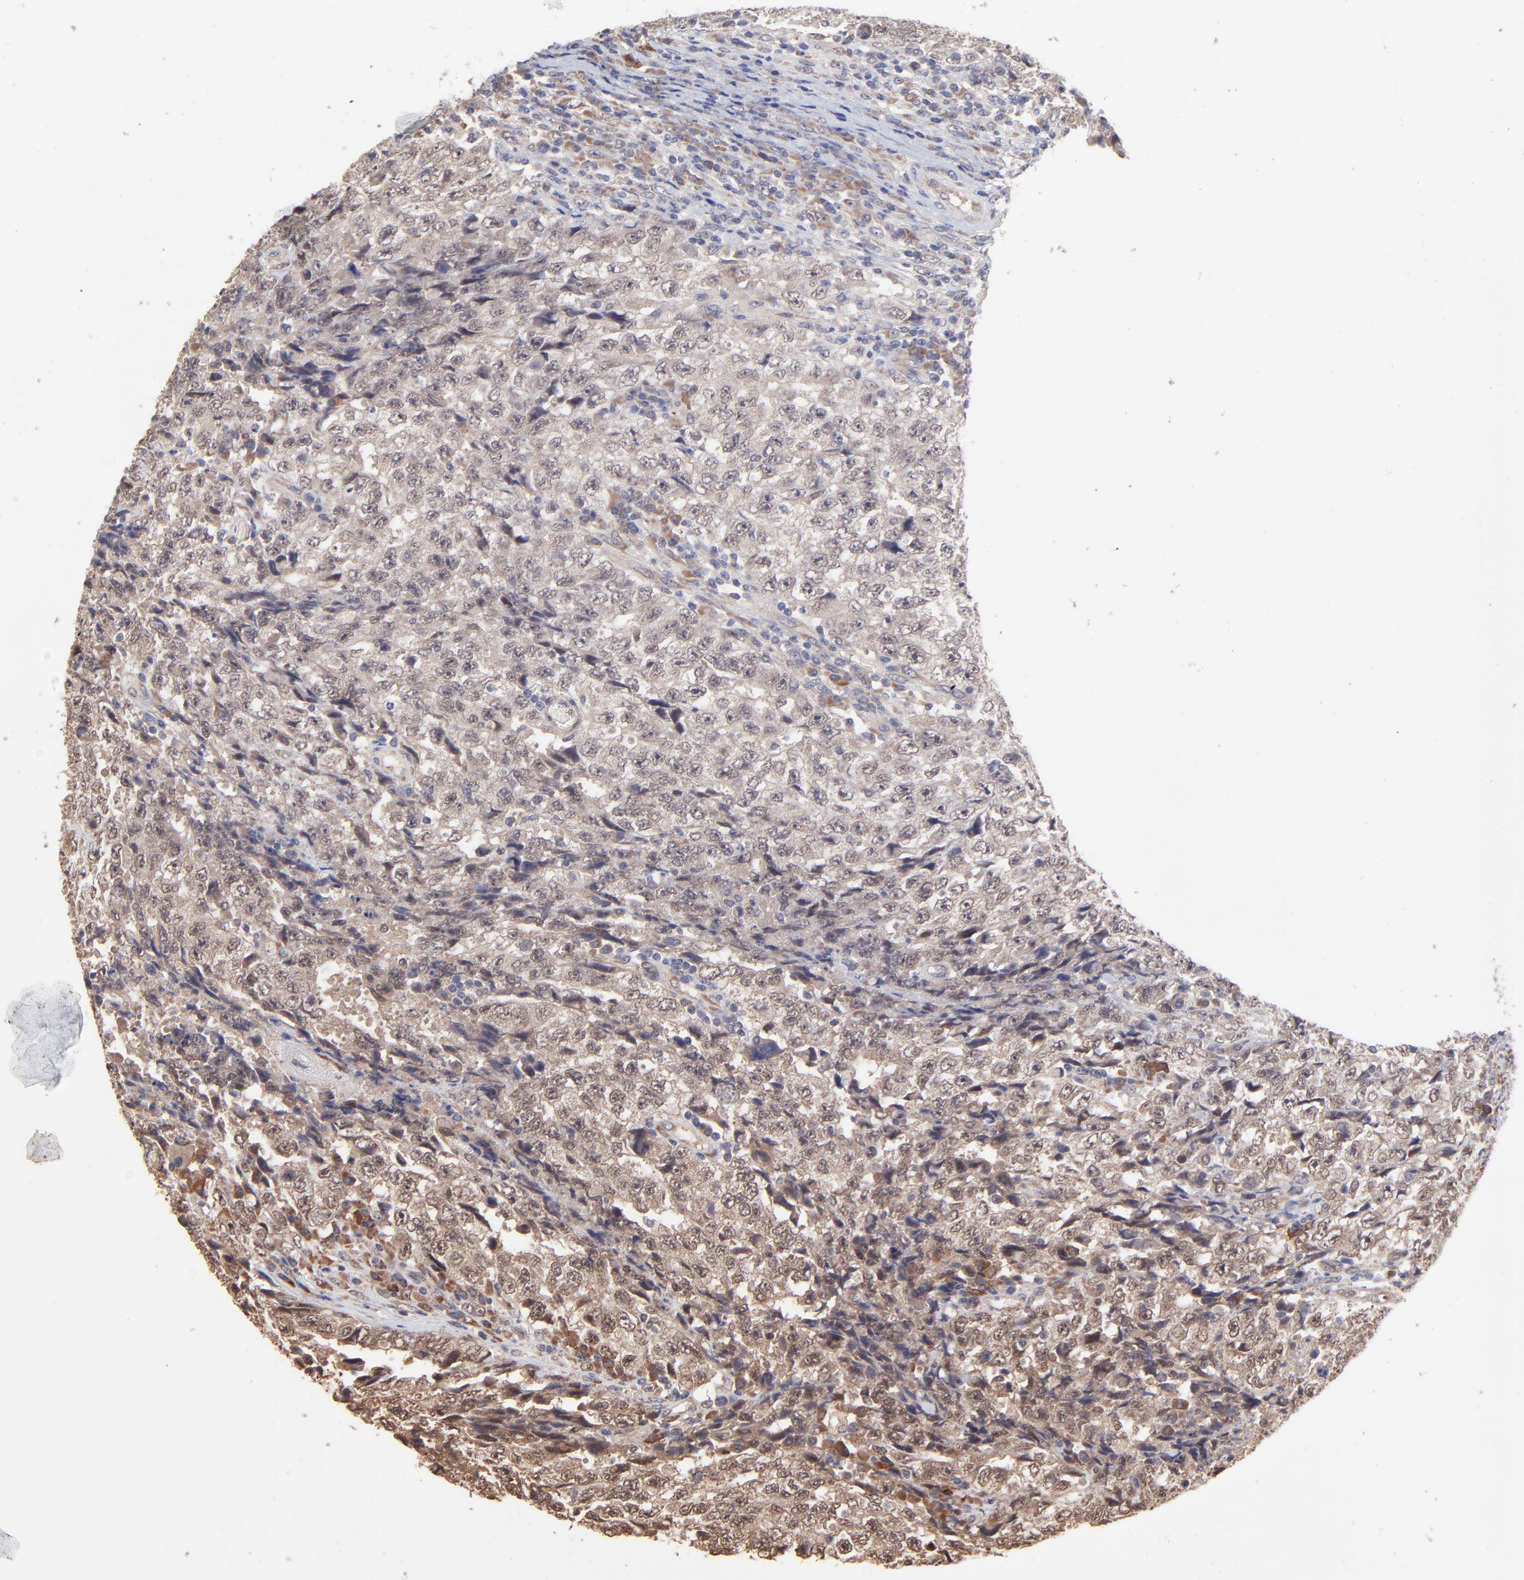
{"staining": {"intensity": "weak", "quantity": ">75%", "location": "cytoplasmic/membranous"}, "tissue": "testis cancer", "cell_type": "Tumor cells", "image_type": "cancer", "snomed": [{"axis": "morphology", "description": "Necrosis, NOS"}, {"axis": "morphology", "description": "Carcinoma, Embryonal, NOS"}, {"axis": "topography", "description": "Testis"}], "caption": "Testis cancer (embryonal carcinoma) stained with DAB (3,3'-diaminobenzidine) immunohistochemistry reveals low levels of weak cytoplasmic/membranous staining in about >75% of tumor cells.", "gene": "CHL1", "patient": {"sex": "male", "age": 19}}